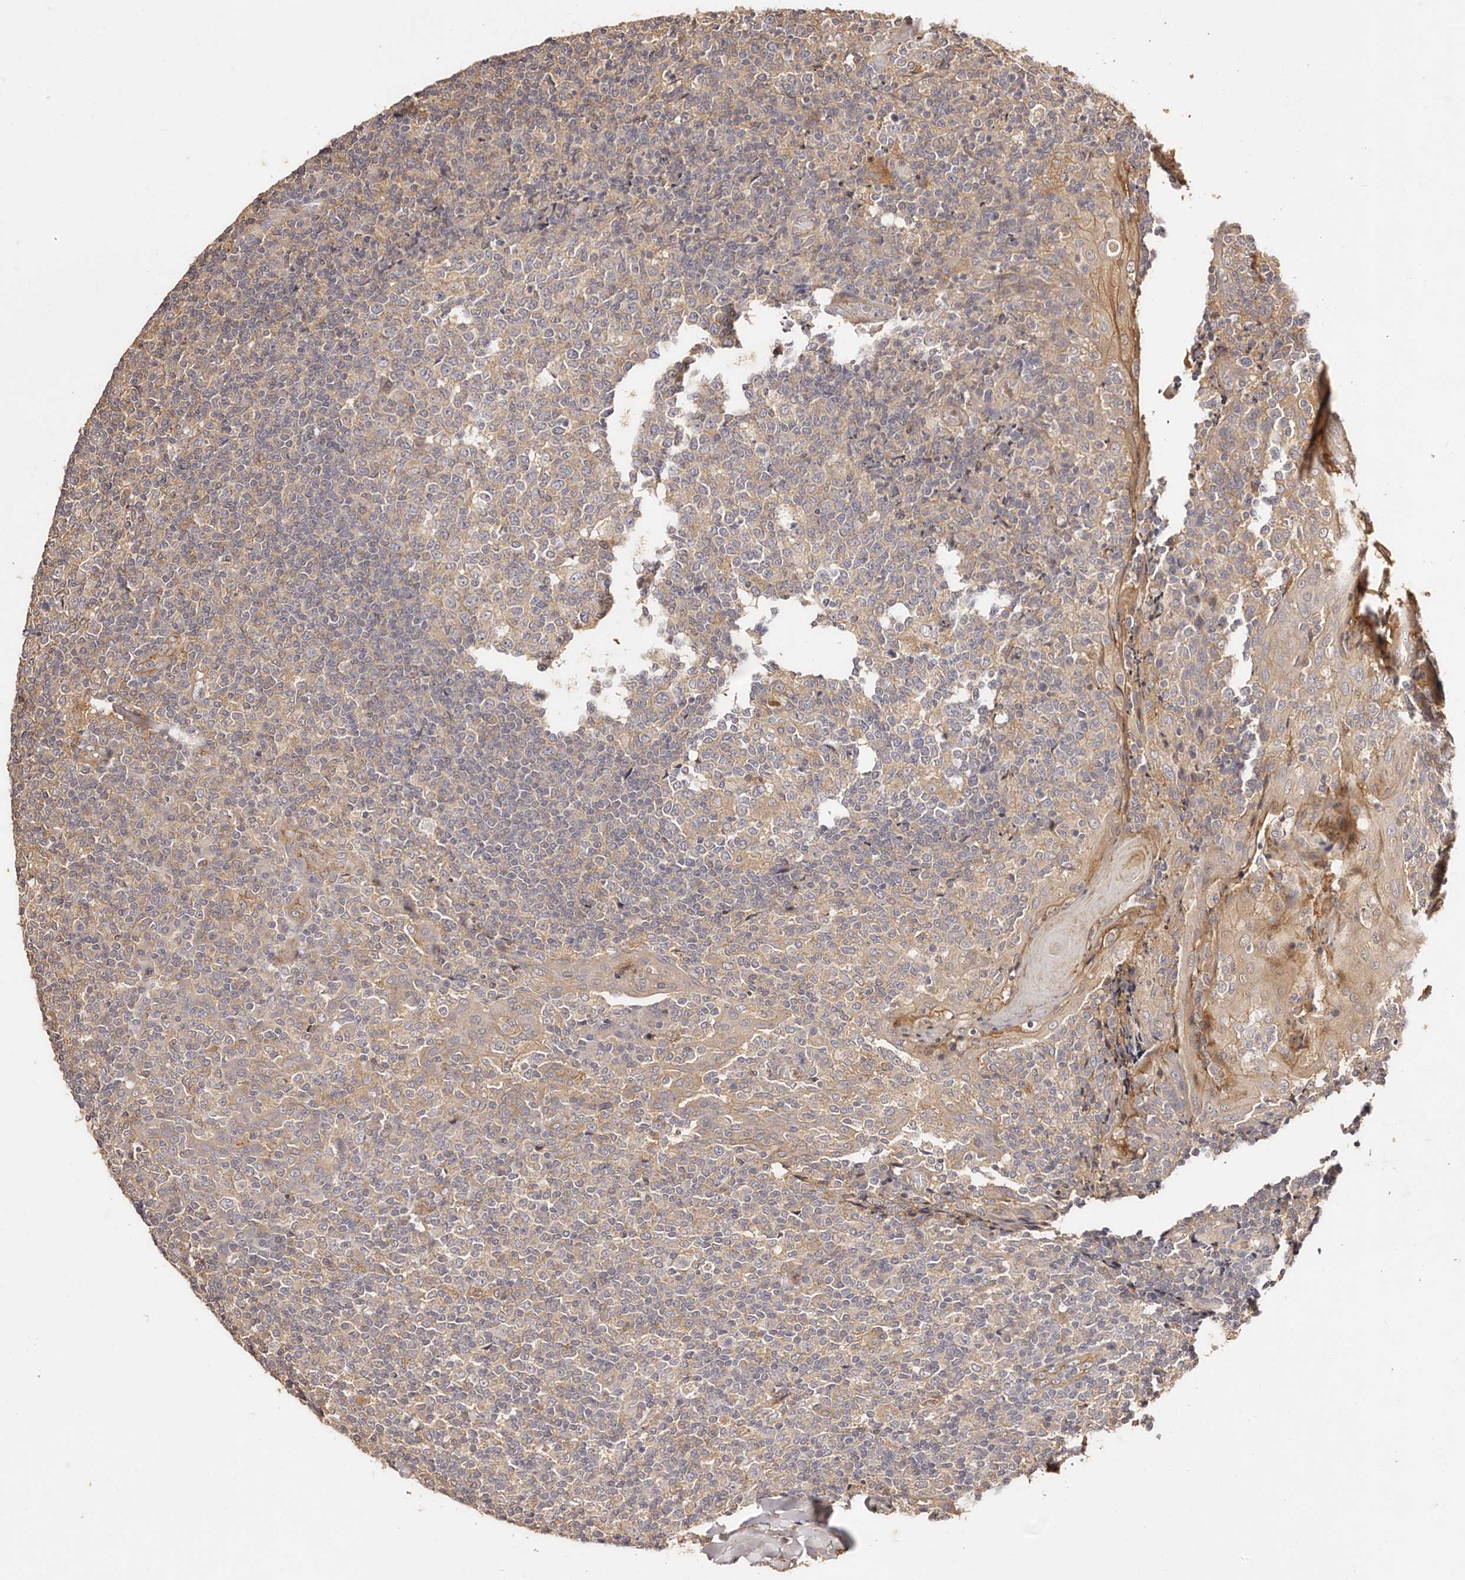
{"staining": {"intensity": "negative", "quantity": "none", "location": "none"}, "tissue": "tonsil", "cell_type": "Germinal center cells", "image_type": "normal", "snomed": [{"axis": "morphology", "description": "Normal tissue, NOS"}, {"axis": "topography", "description": "Tonsil"}], "caption": "Unremarkable tonsil was stained to show a protein in brown. There is no significant staining in germinal center cells. The staining was performed using DAB (3,3'-diaminobenzidine) to visualize the protein expression in brown, while the nuclei were stained in blue with hematoxylin (Magnification: 20x).", "gene": "CCL14", "patient": {"sex": "female", "age": 19}}